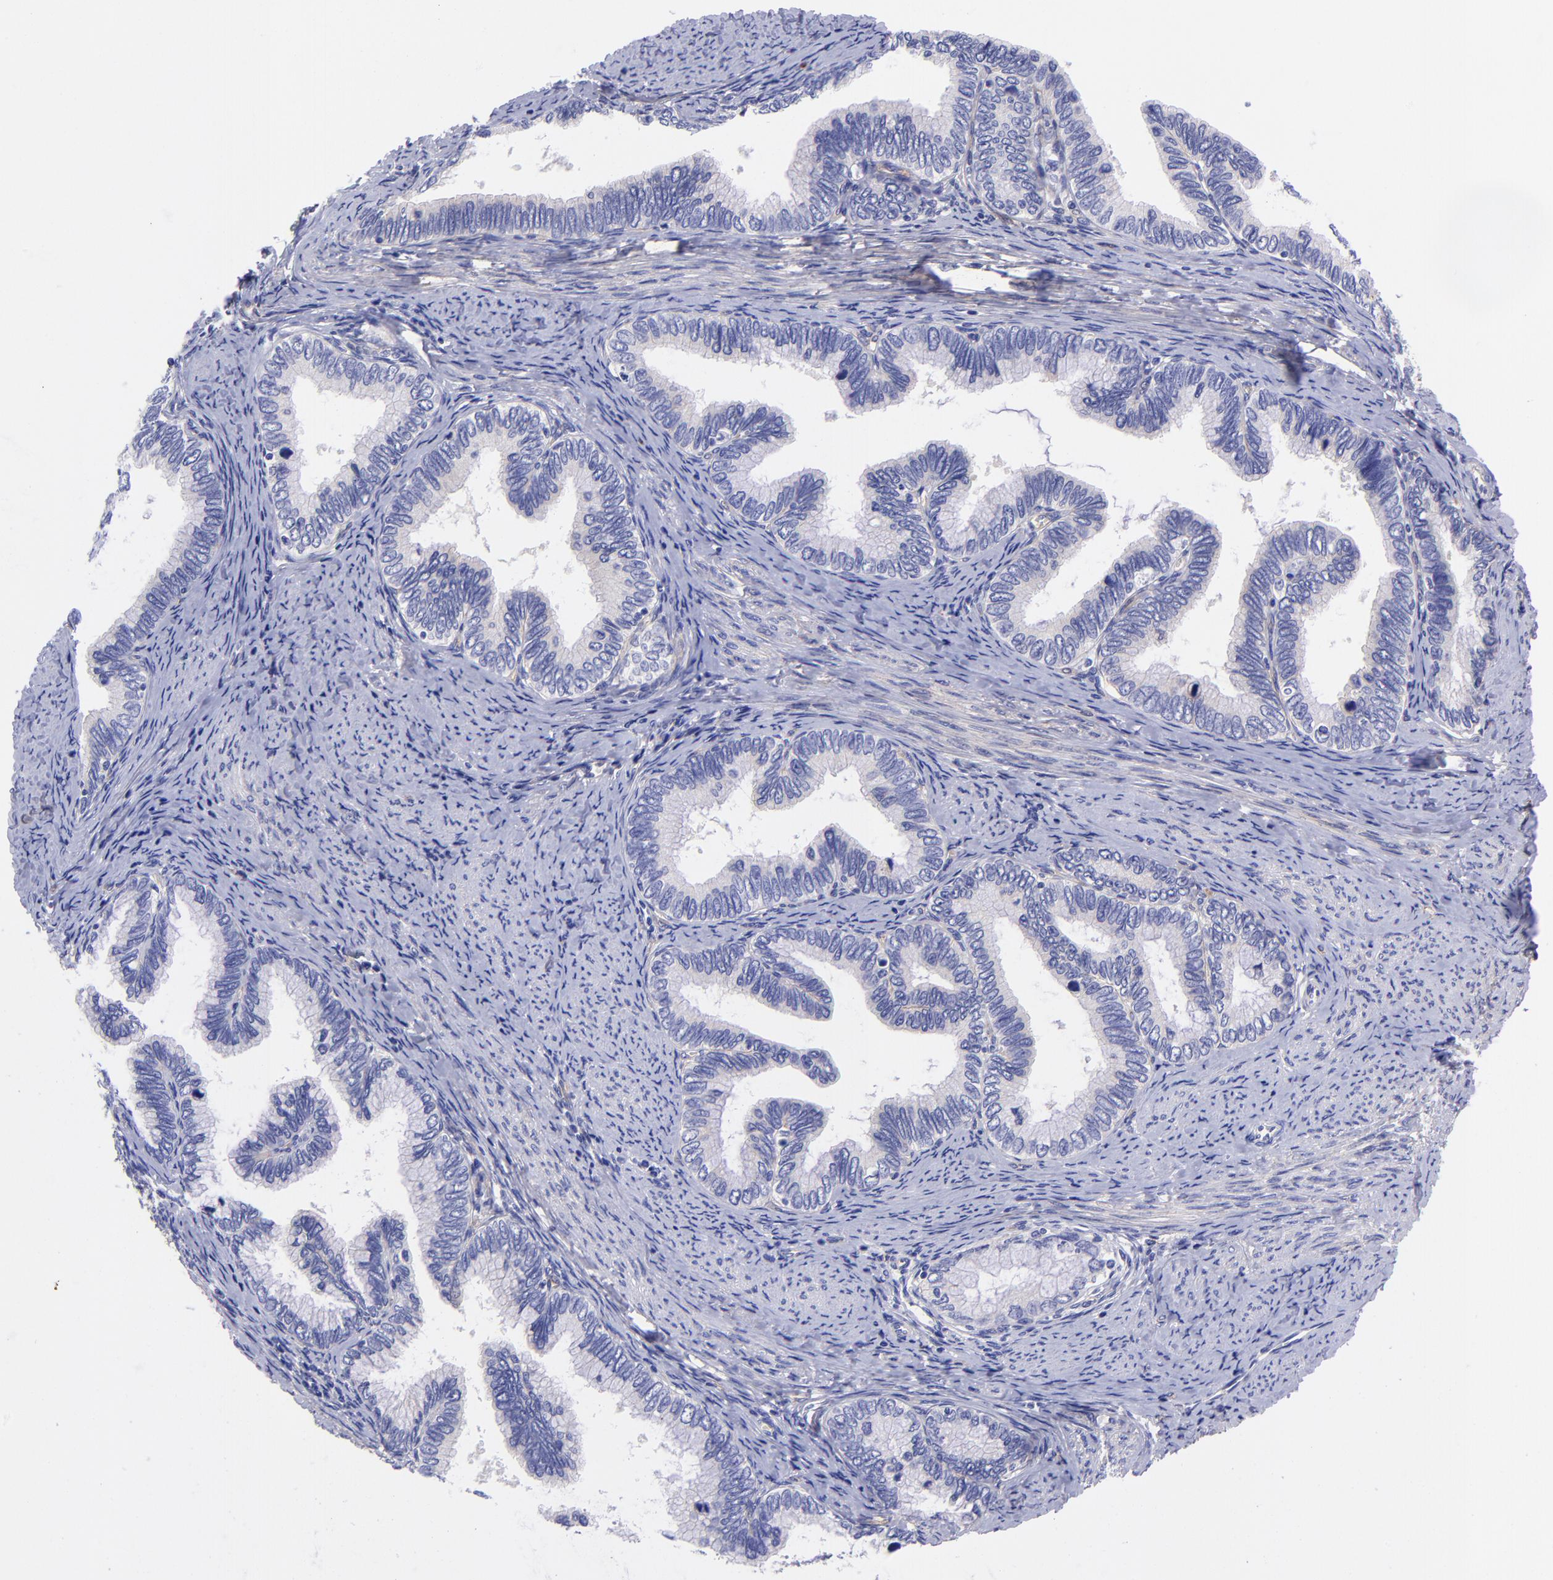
{"staining": {"intensity": "weak", "quantity": "<25%", "location": "cytoplasmic/membranous"}, "tissue": "cervical cancer", "cell_type": "Tumor cells", "image_type": "cancer", "snomed": [{"axis": "morphology", "description": "Adenocarcinoma, NOS"}, {"axis": "topography", "description": "Cervix"}], "caption": "Immunohistochemistry (IHC) image of neoplastic tissue: human cervical adenocarcinoma stained with DAB exhibits no significant protein positivity in tumor cells.", "gene": "PPFIBP1", "patient": {"sex": "female", "age": 49}}